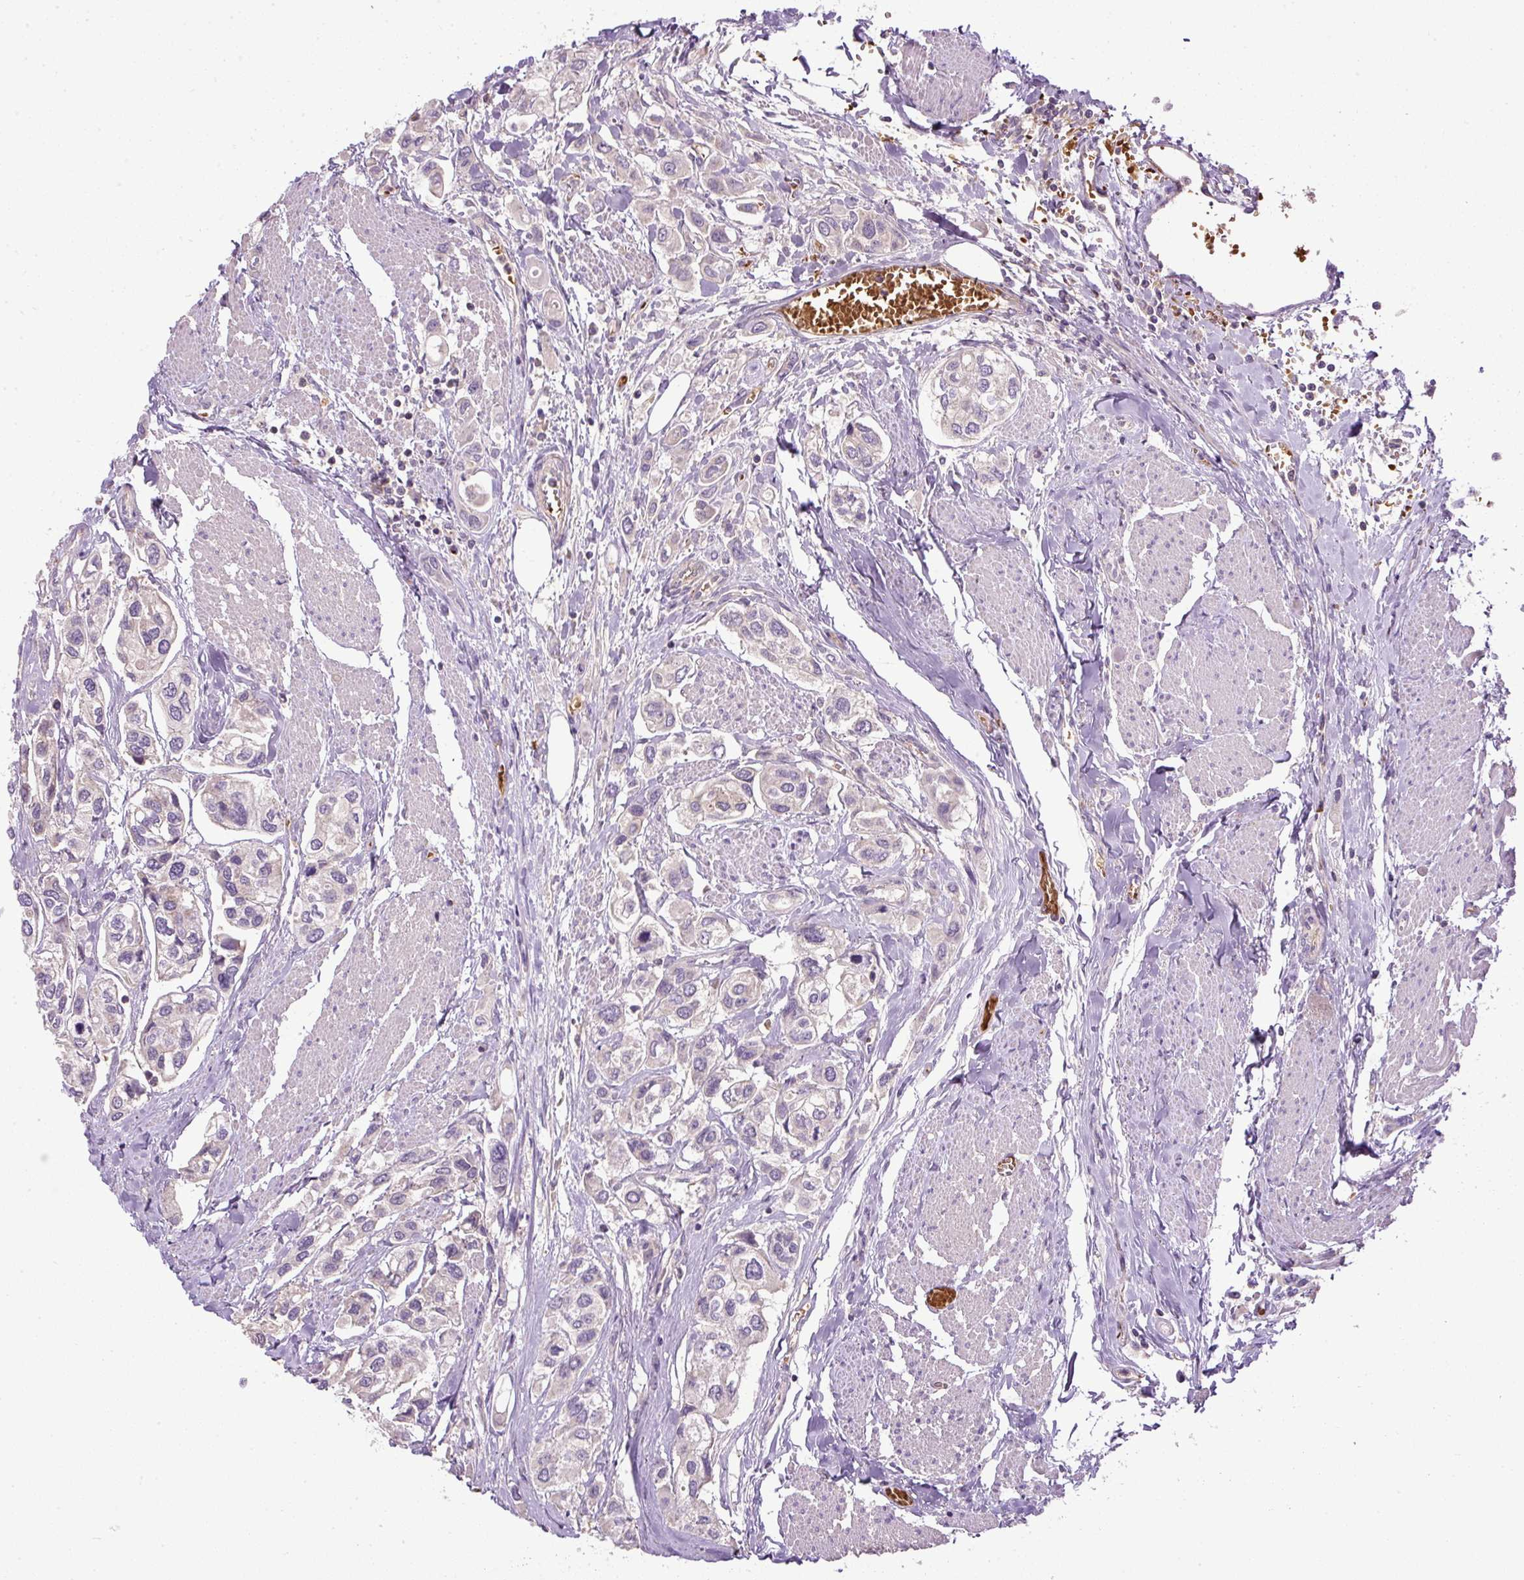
{"staining": {"intensity": "negative", "quantity": "none", "location": "none"}, "tissue": "urothelial cancer", "cell_type": "Tumor cells", "image_type": "cancer", "snomed": [{"axis": "morphology", "description": "Urothelial carcinoma, High grade"}, {"axis": "topography", "description": "Urinary bladder"}], "caption": "Tumor cells are negative for brown protein staining in urothelial carcinoma (high-grade).", "gene": "CXCL13", "patient": {"sex": "male", "age": 67}}